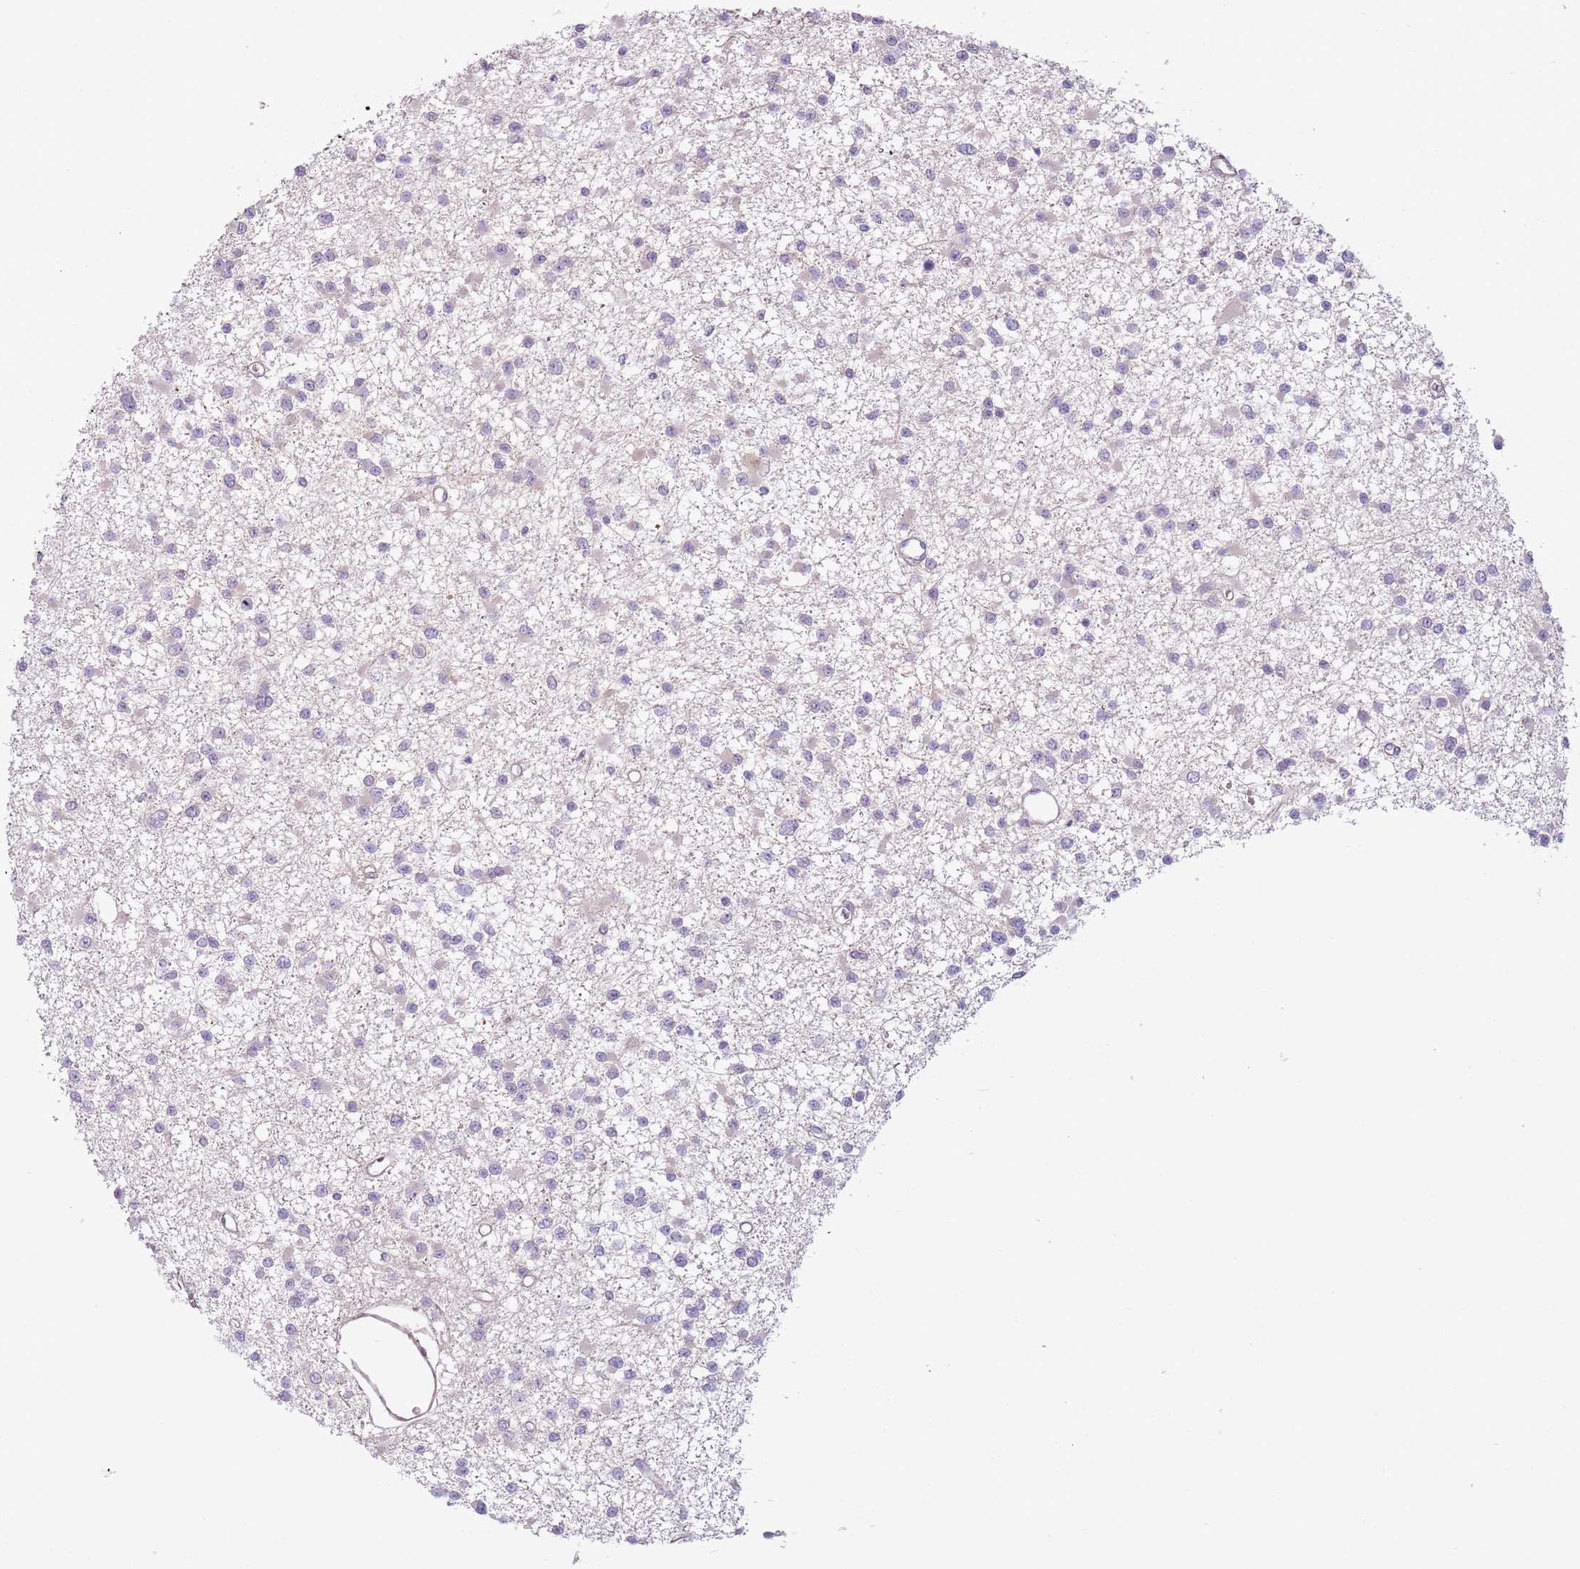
{"staining": {"intensity": "negative", "quantity": "none", "location": "none"}, "tissue": "glioma", "cell_type": "Tumor cells", "image_type": "cancer", "snomed": [{"axis": "morphology", "description": "Glioma, malignant, Low grade"}, {"axis": "topography", "description": "Brain"}], "caption": "Tumor cells show no significant protein staining in glioma.", "gene": "MRO", "patient": {"sex": "female", "age": 22}}